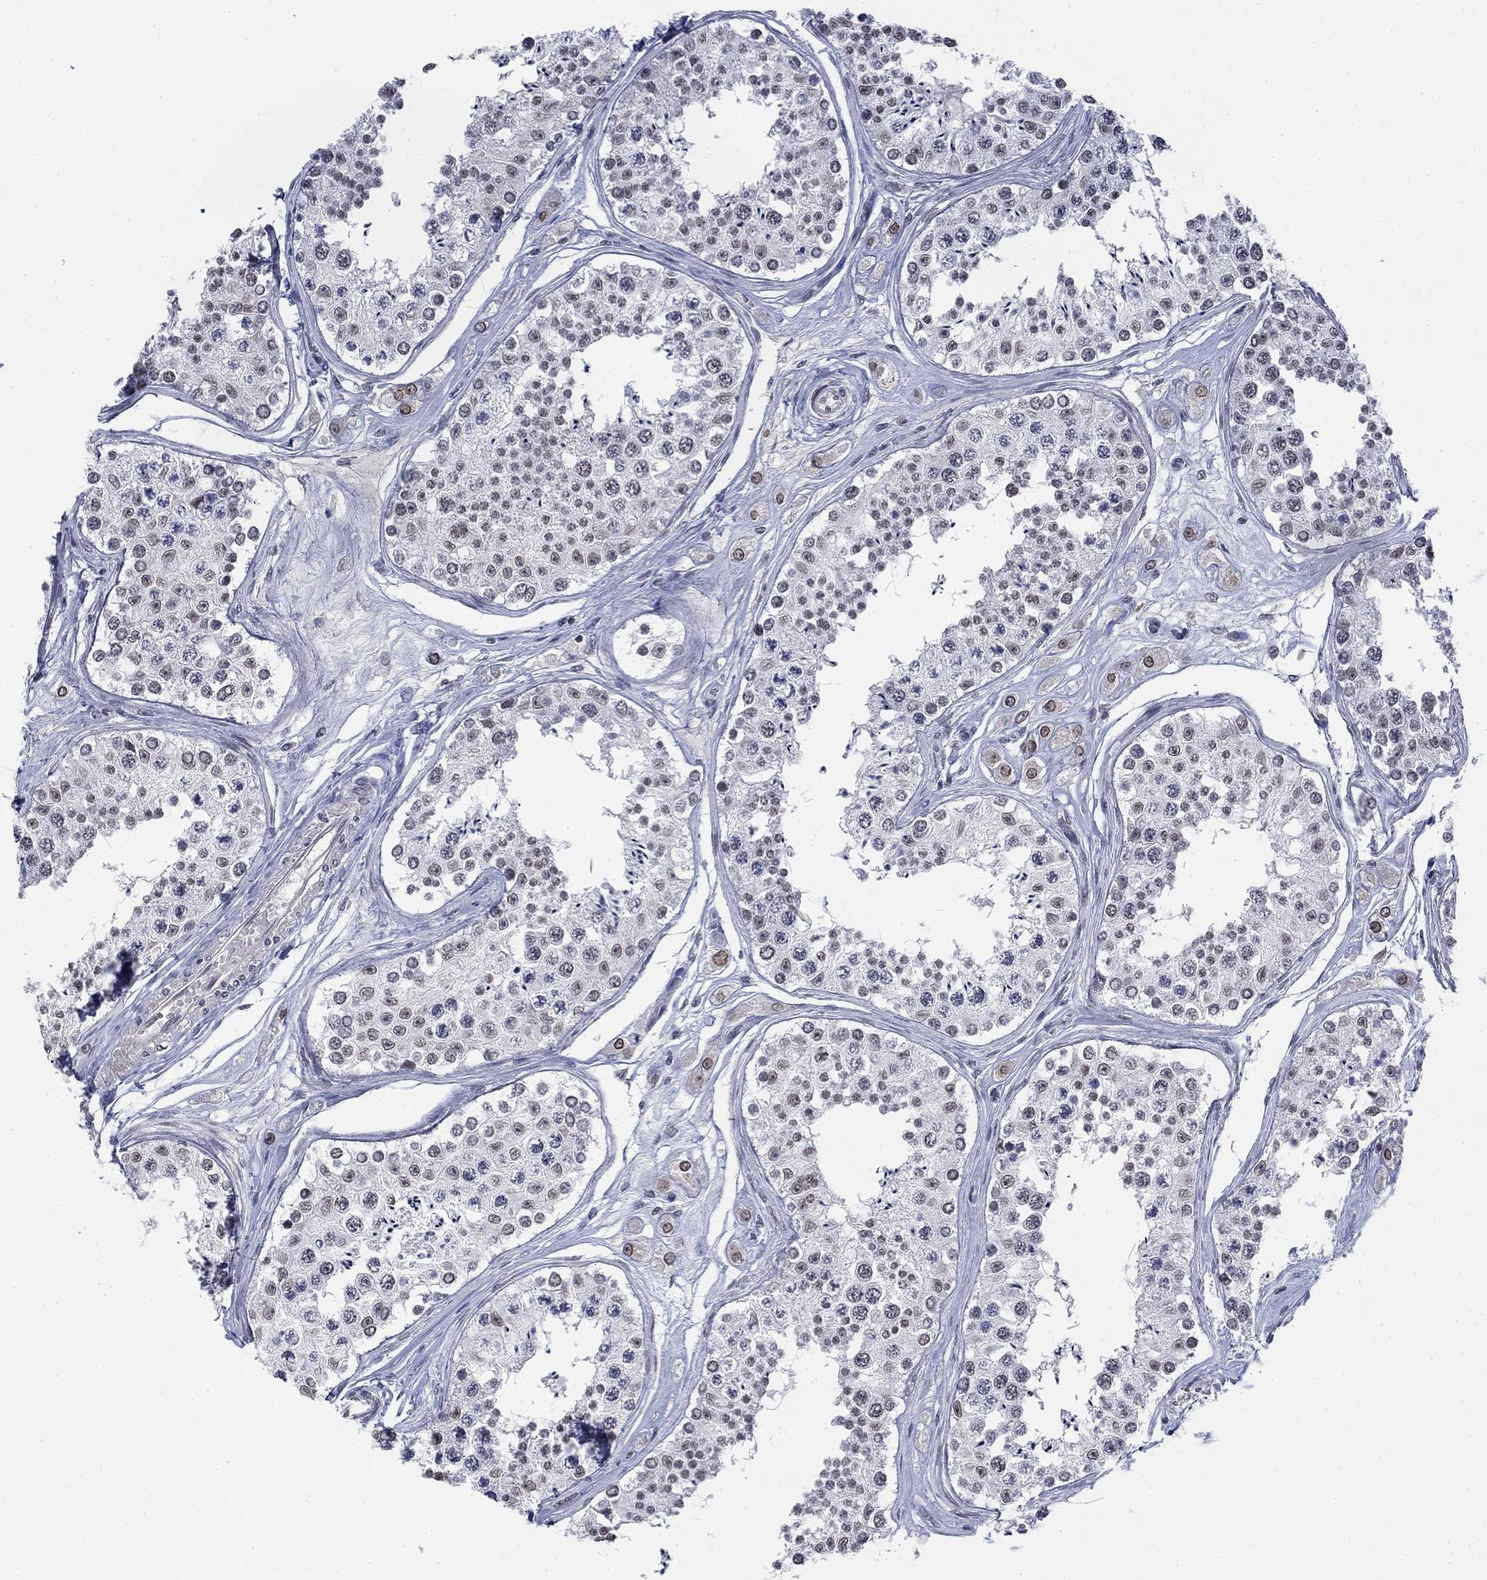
{"staining": {"intensity": "moderate", "quantity": "<25%", "location": "cytoplasmic/membranous,nuclear"}, "tissue": "testis", "cell_type": "Cells in seminiferous ducts", "image_type": "normal", "snomed": [{"axis": "morphology", "description": "Normal tissue, NOS"}, {"axis": "topography", "description": "Testis"}], "caption": "Benign testis displays moderate cytoplasmic/membranous,nuclear staining in about <25% of cells in seminiferous ducts The staining is performed using DAB brown chromogen to label protein expression. The nuclei are counter-stained blue using hematoxylin..", "gene": "TOR1AIP1", "patient": {"sex": "male", "age": 25}}